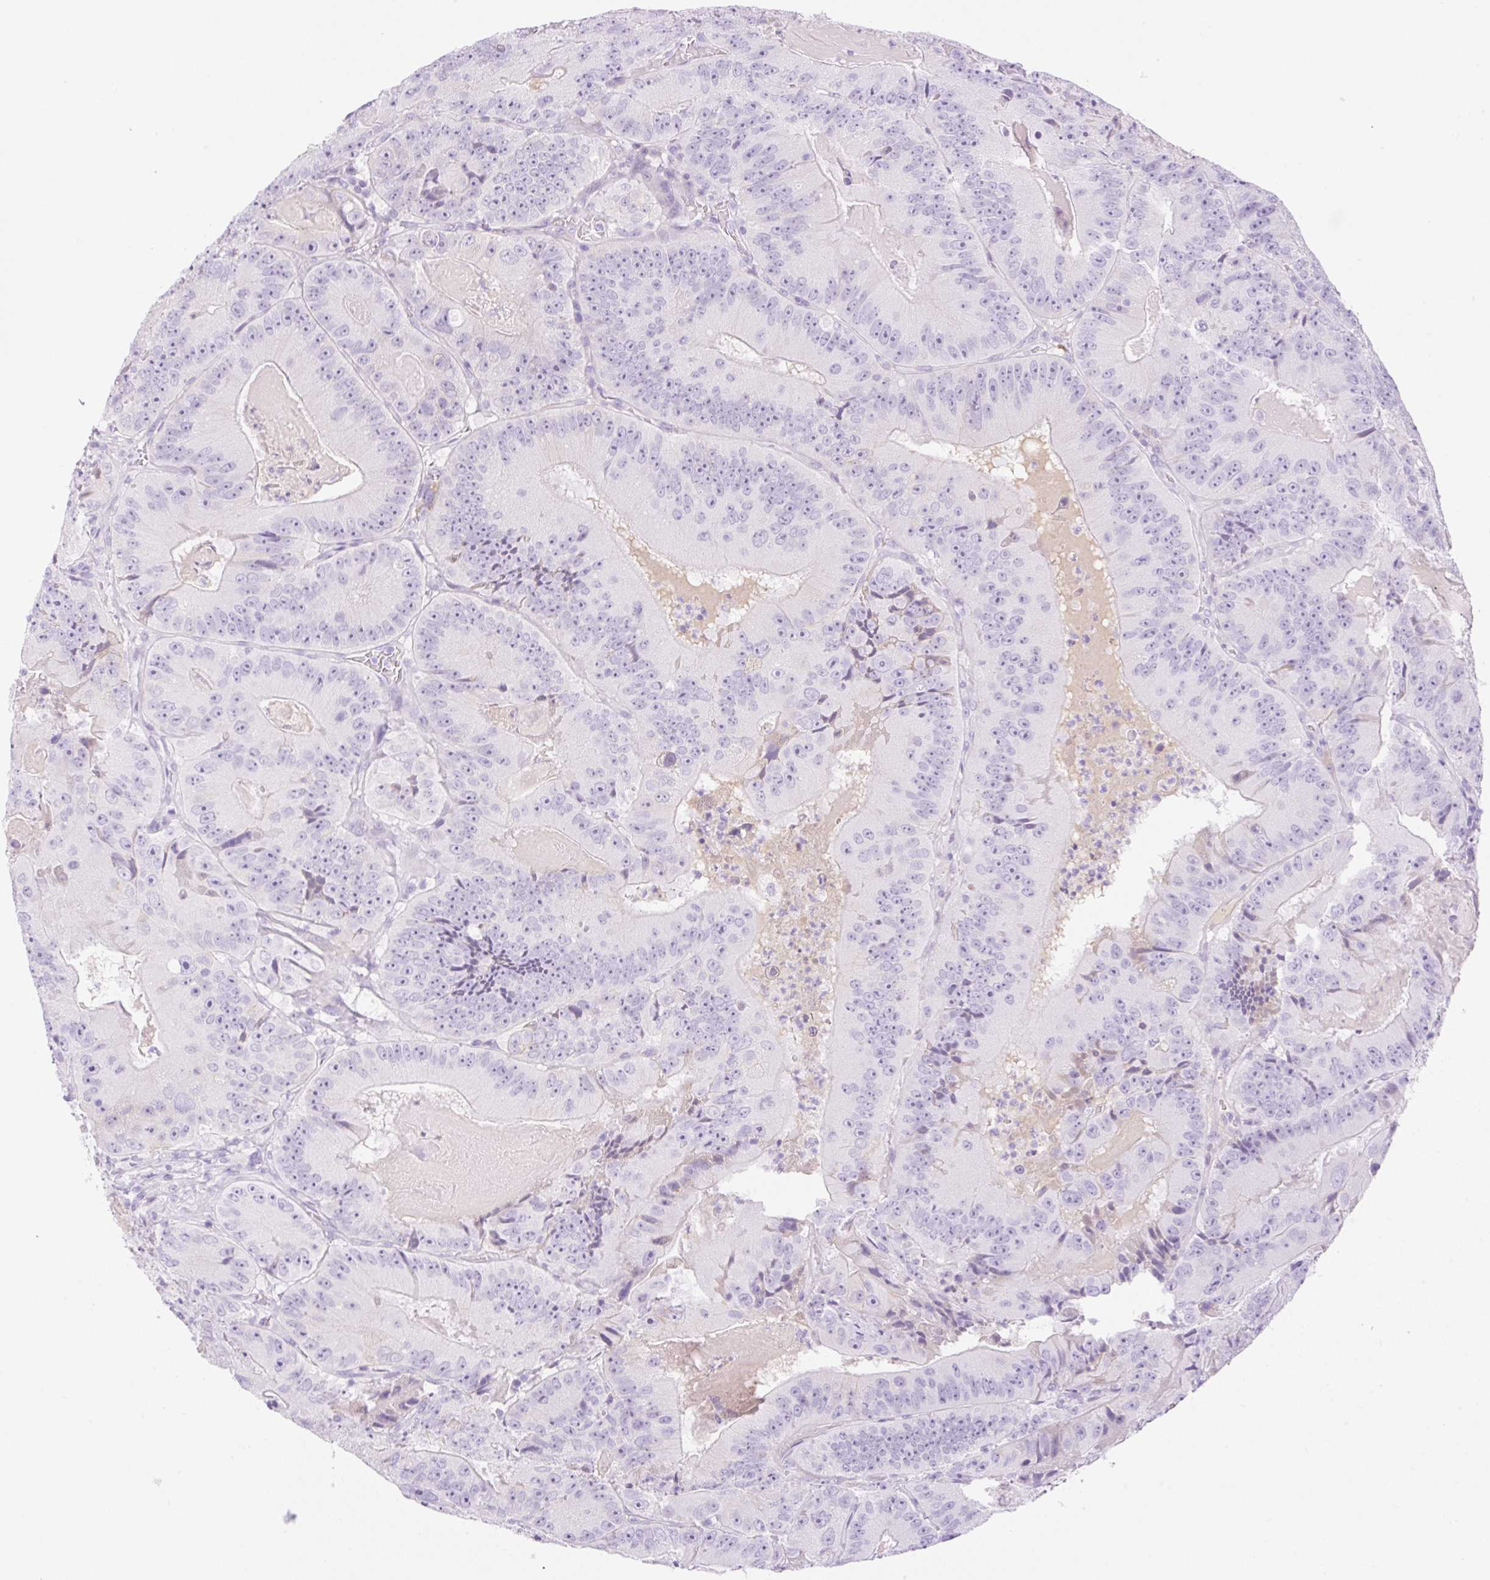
{"staining": {"intensity": "negative", "quantity": "none", "location": "none"}, "tissue": "colorectal cancer", "cell_type": "Tumor cells", "image_type": "cancer", "snomed": [{"axis": "morphology", "description": "Adenocarcinoma, NOS"}, {"axis": "topography", "description": "Colon"}], "caption": "Photomicrograph shows no significant protein staining in tumor cells of adenocarcinoma (colorectal).", "gene": "PALM3", "patient": {"sex": "female", "age": 86}}